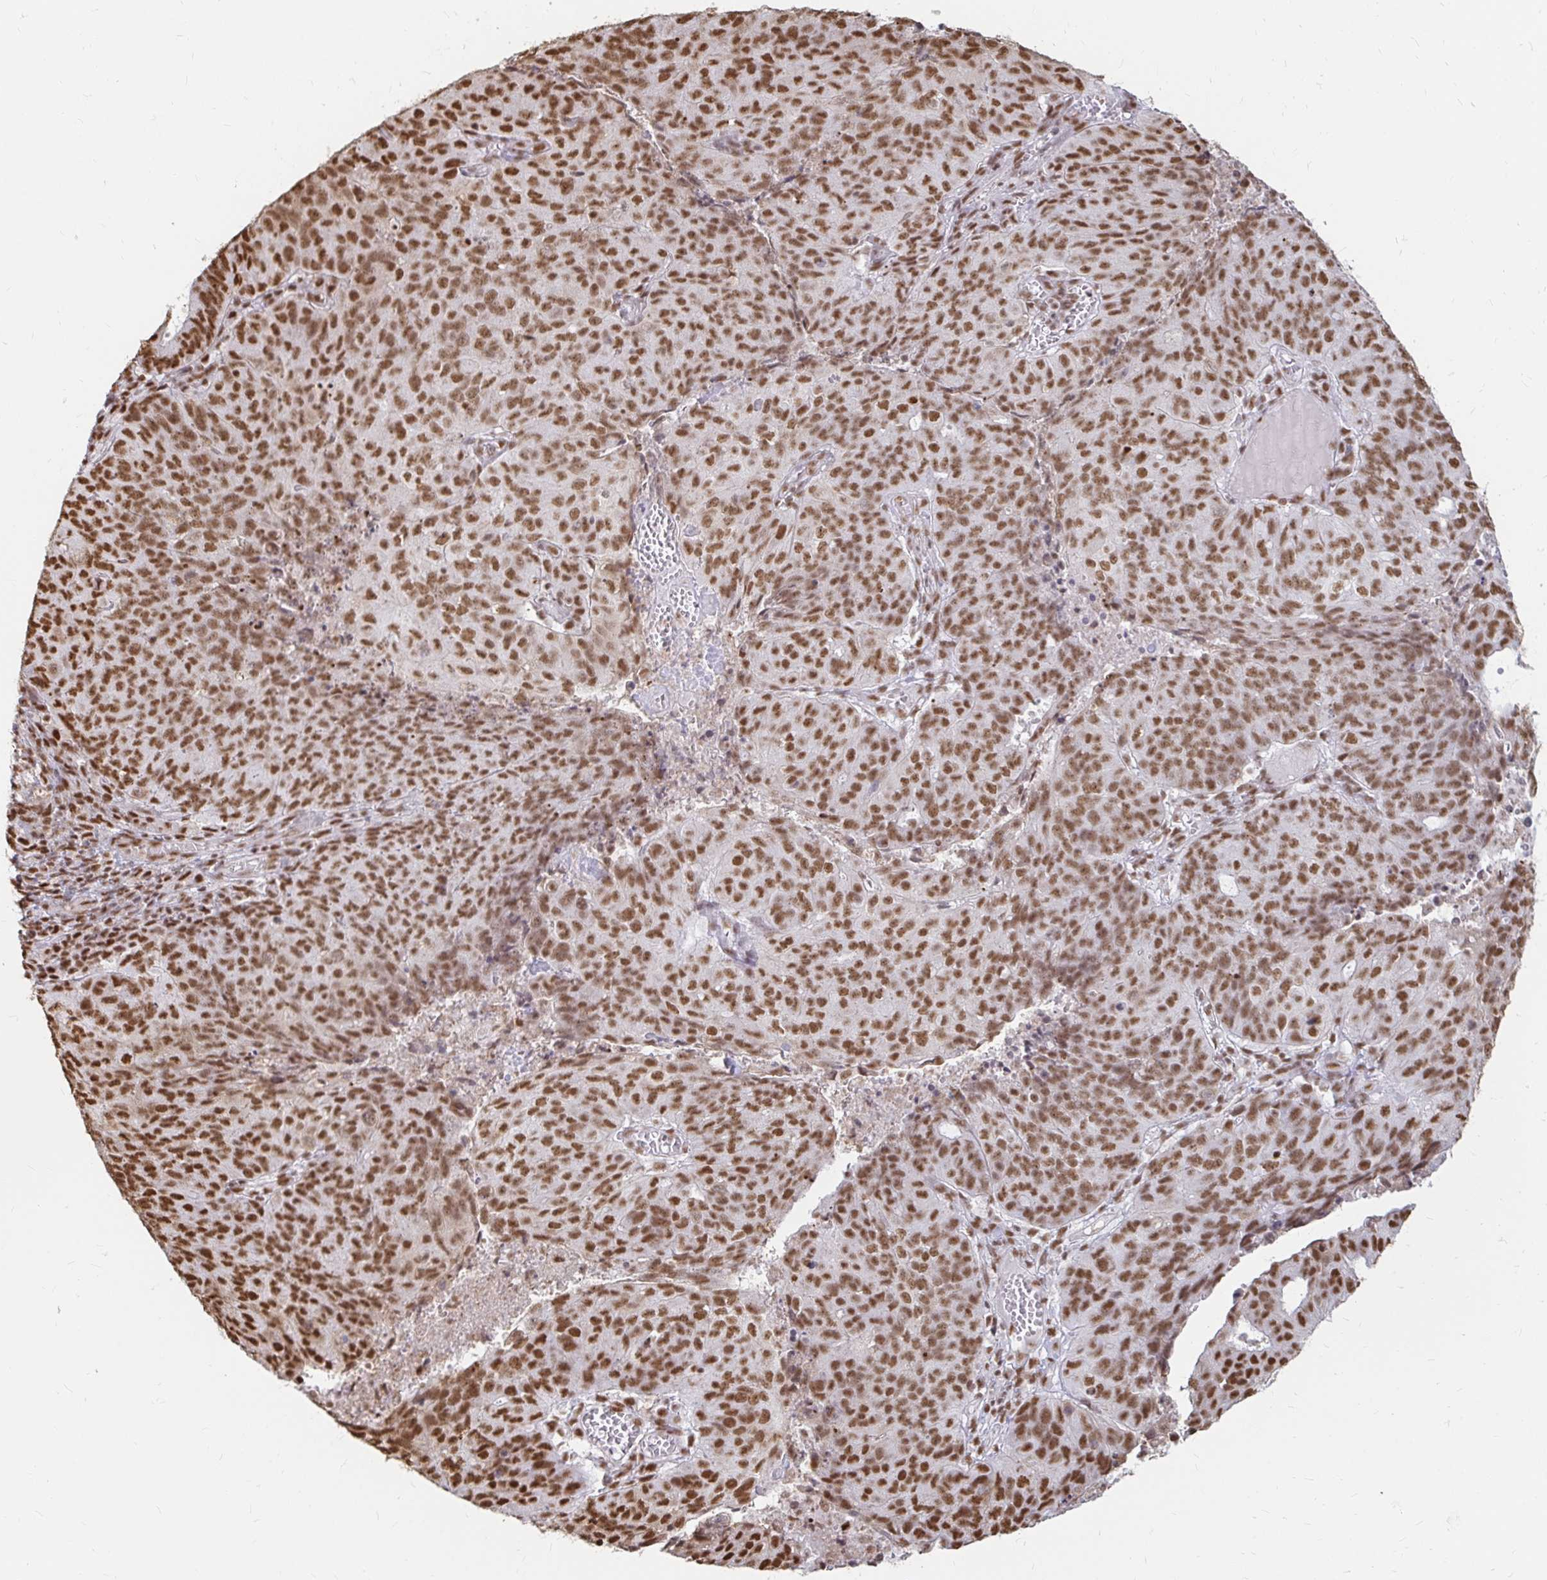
{"staining": {"intensity": "strong", "quantity": ">75%", "location": "nuclear"}, "tissue": "endometrial cancer", "cell_type": "Tumor cells", "image_type": "cancer", "snomed": [{"axis": "morphology", "description": "Adenocarcinoma, NOS"}, {"axis": "topography", "description": "Endometrium"}], "caption": "DAB (3,3'-diaminobenzidine) immunohistochemical staining of human adenocarcinoma (endometrial) displays strong nuclear protein expression in about >75% of tumor cells.", "gene": "HNRNPU", "patient": {"sex": "female", "age": 82}}